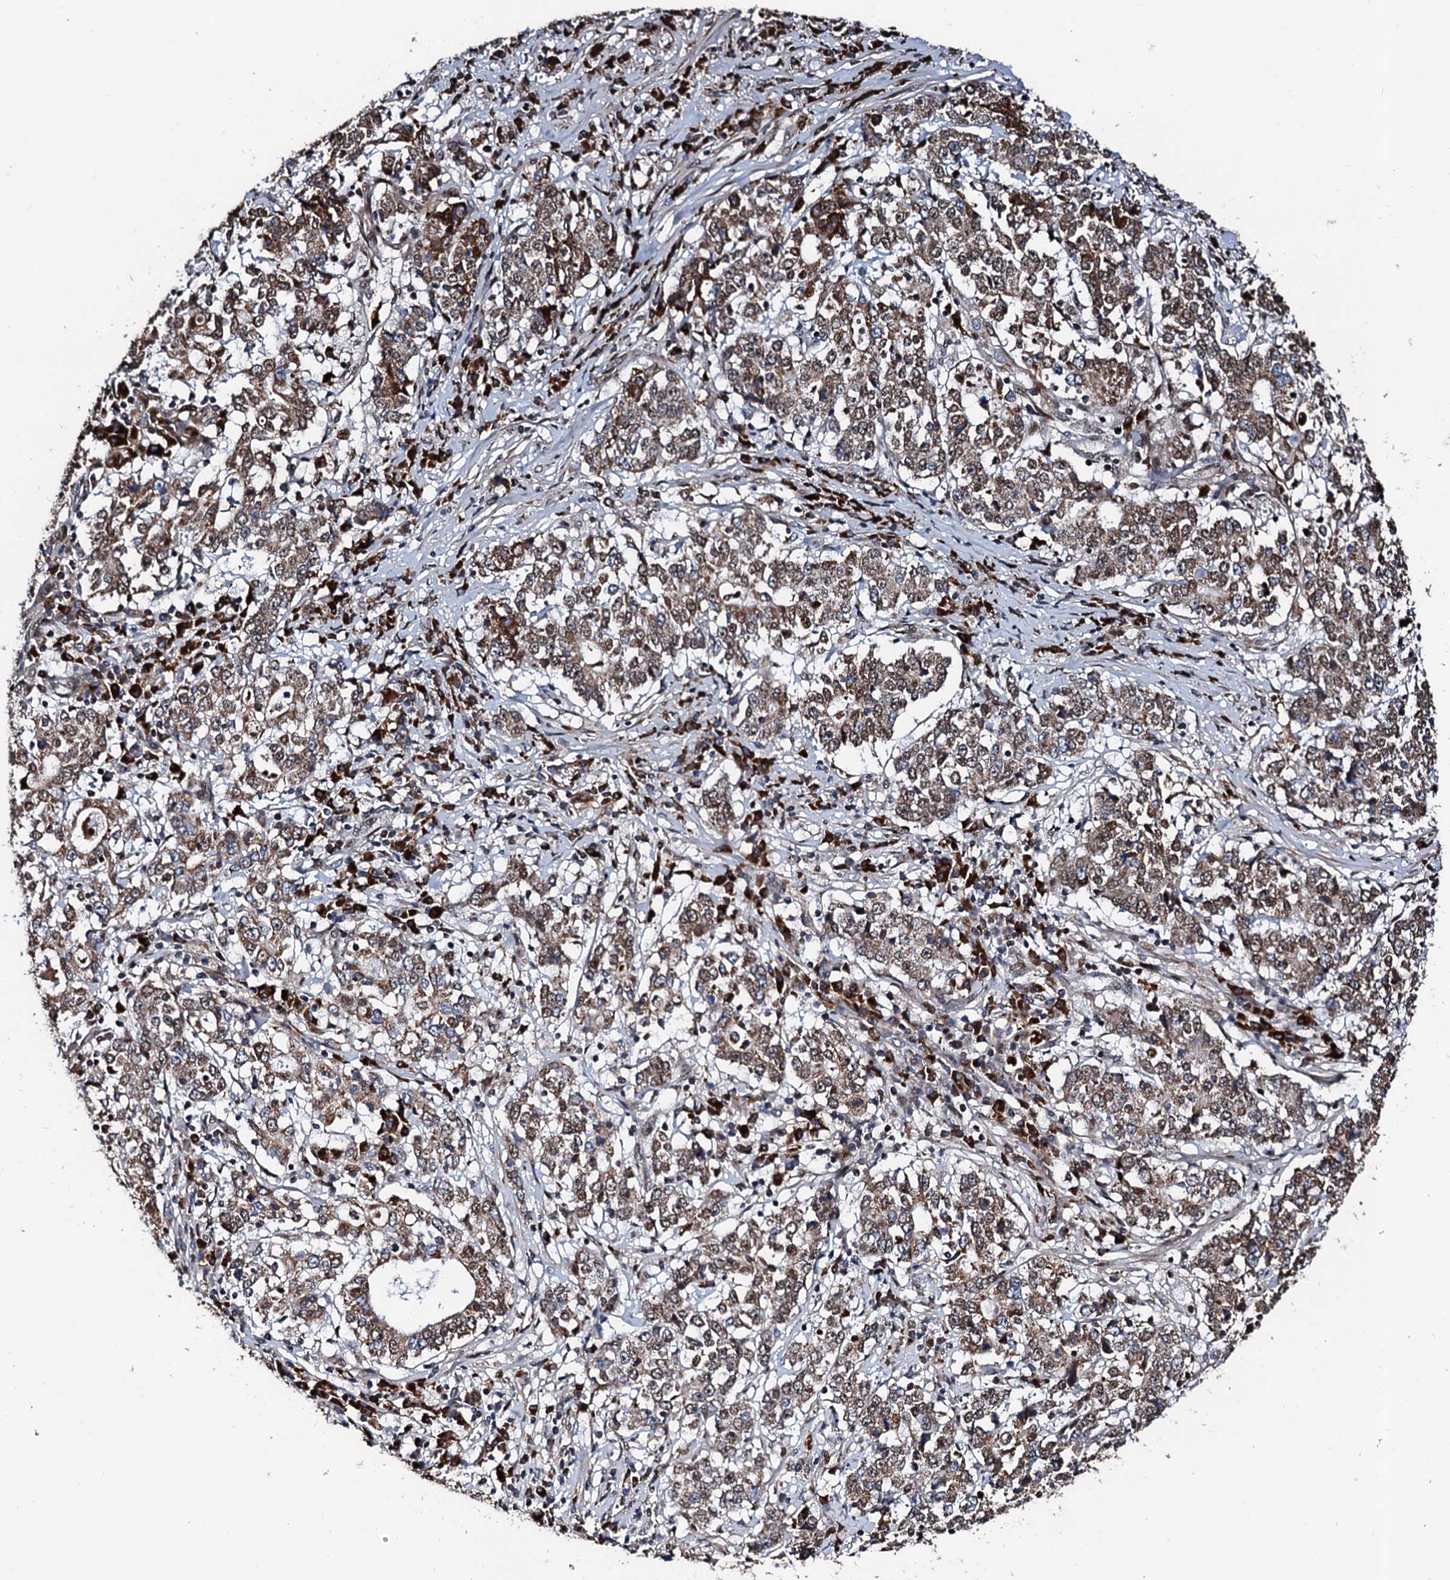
{"staining": {"intensity": "moderate", "quantity": ">75%", "location": "cytoplasmic/membranous,nuclear"}, "tissue": "stomach cancer", "cell_type": "Tumor cells", "image_type": "cancer", "snomed": [{"axis": "morphology", "description": "Adenocarcinoma, NOS"}, {"axis": "topography", "description": "Stomach"}], "caption": "Immunohistochemistry (IHC) (DAB (3,3'-diaminobenzidine)) staining of stomach cancer shows moderate cytoplasmic/membranous and nuclear protein staining in about >75% of tumor cells.", "gene": "KIF18A", "patient": {"sex": "male", "age": 59}}